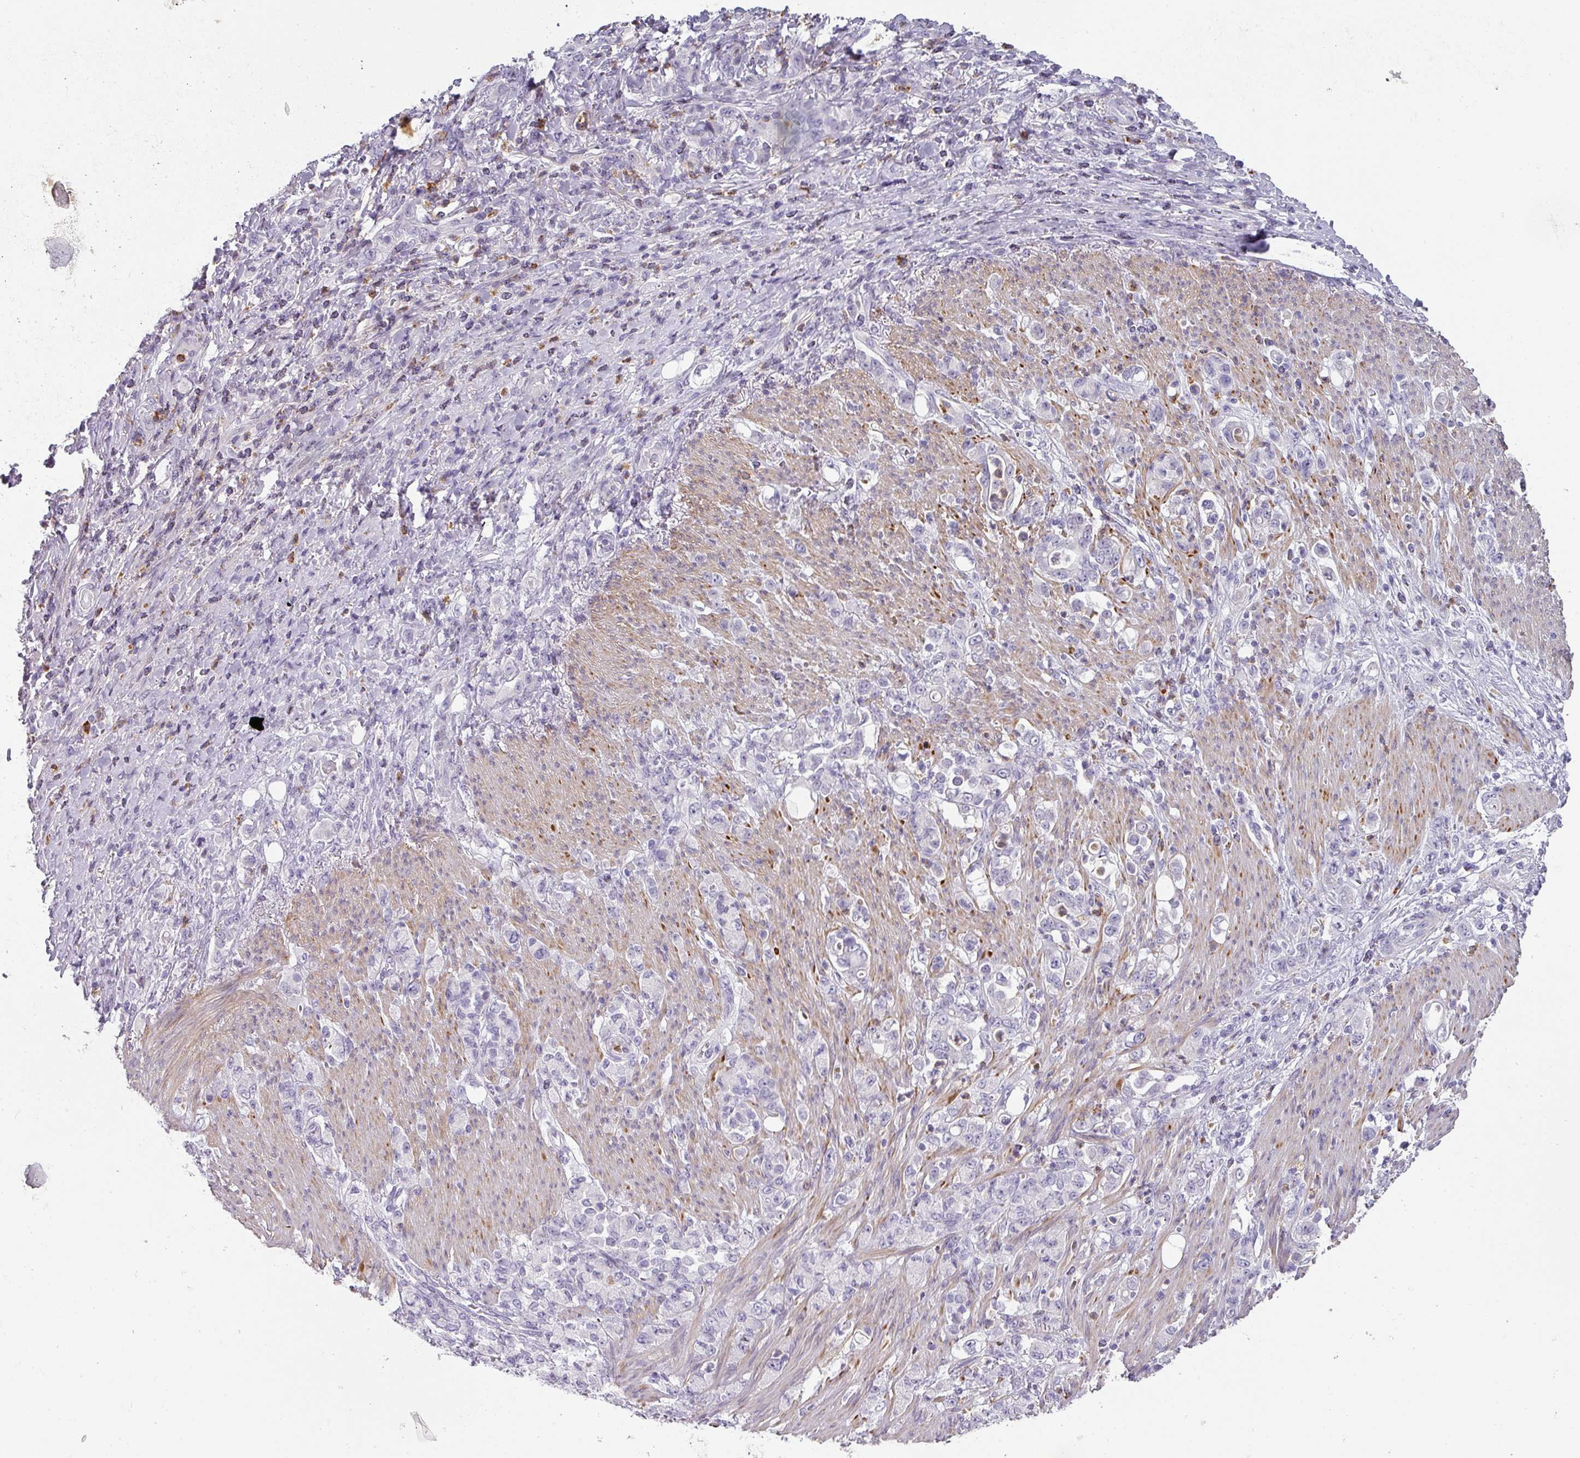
{"staining": {"intensity": "negative", "quantity": "none", "location": "none"}, "tissue": "stomach cancer", "cell_type": "Tumor cells", "image_type": "cancer", "snomed": [{"axis": "morphology", "description": "Normal tissue, NOS"}, {"axis": "morphology", "description": "Adenocarcinoma, NOS"}, {"axis": "topography", "description": "Stomach"}], "caption": "Stomach cancer was stained to show a protein in brown. There is no significant positivity in tumor cells.", "gene": "BTLA", "patient": {"sex": "female", "age": 79}}